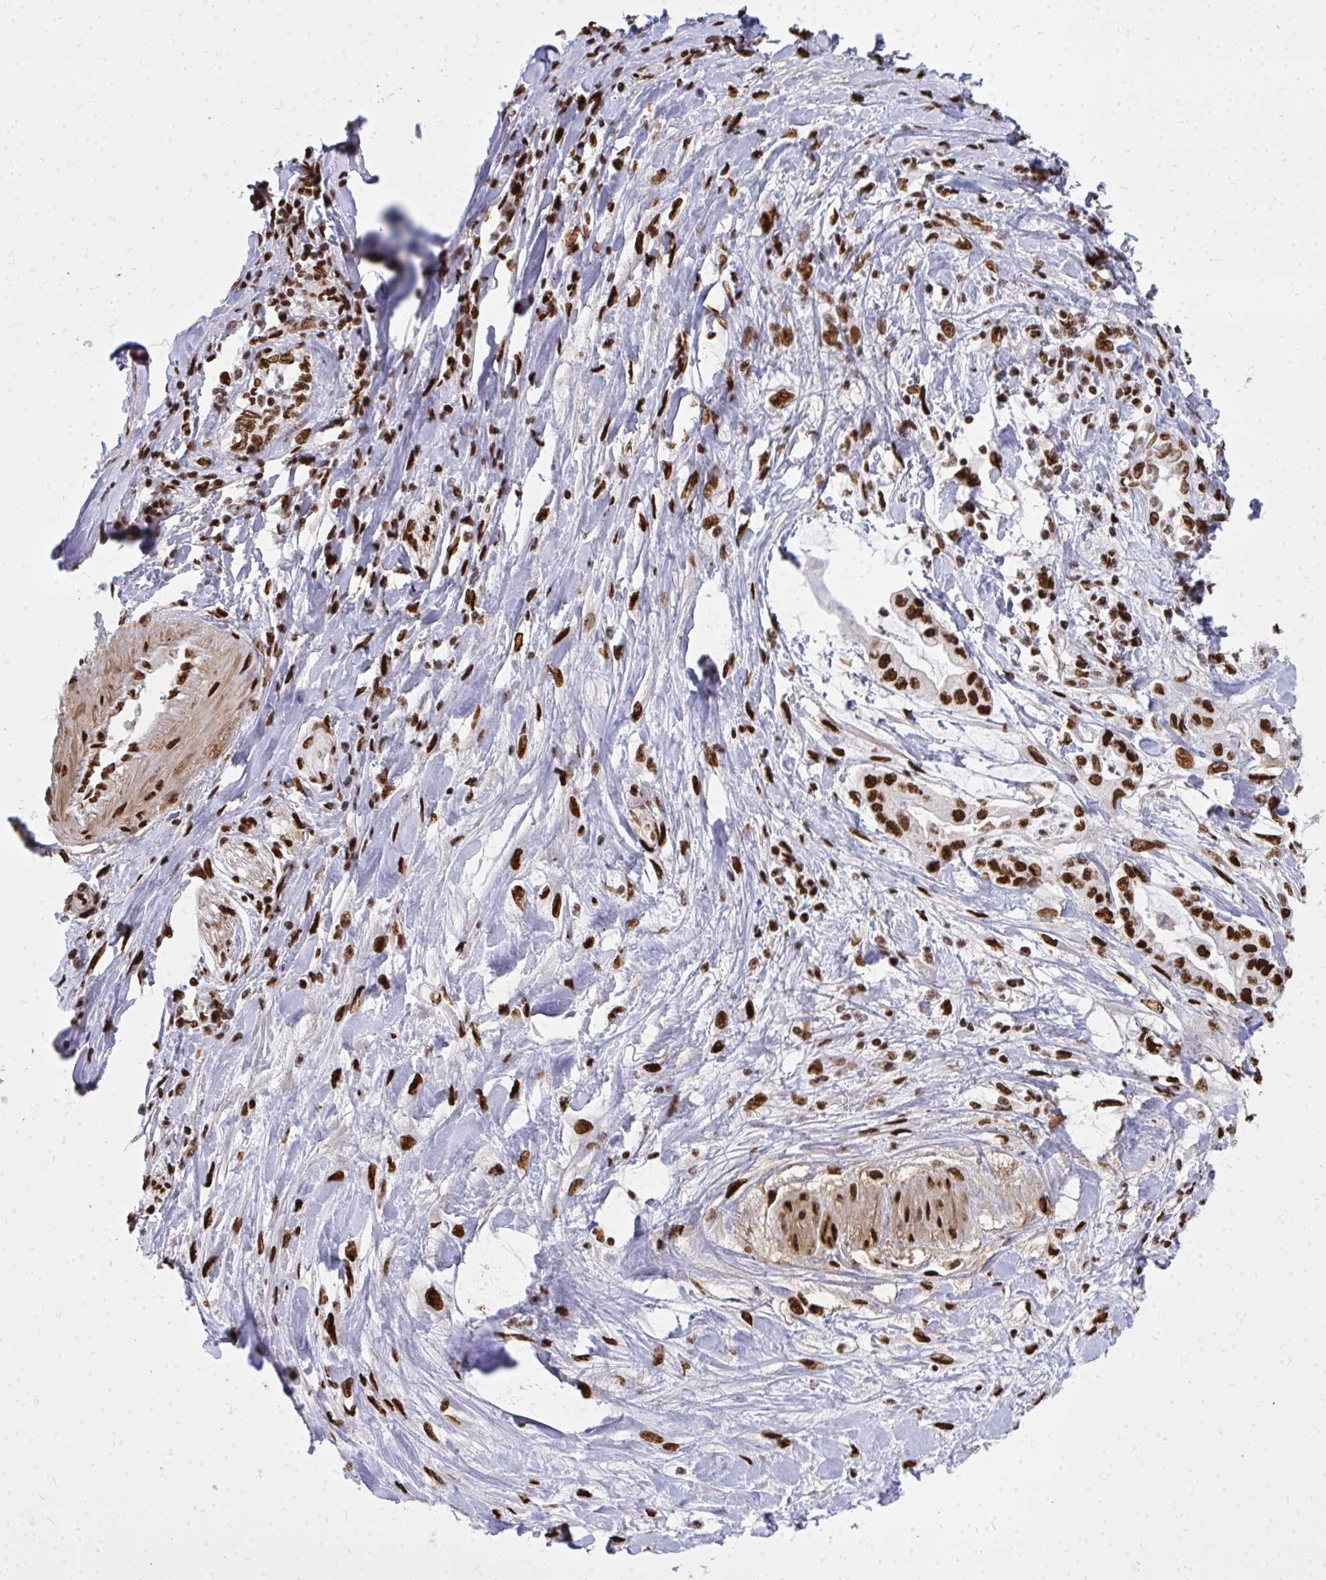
{"staining": {"intensity": "strong", "quantity": ">75%", "location": "nuclear"}, "tissue": "pancreatic cancer", "cell_type": "Tumor cells", "image_type": "cancer", "snomed": [{"axis": "morphology", "description": "Adenocarcinoma, NOS"}, {"axis": "topography", "description": "Pancreas"}], "caption": "A photomicrograph of adenocarcinoma (pancreatic) stained for a protein demonstrates strong nuclear brown staining in tumor cells.", "gene": "TBL1Y", "patient": {"sex": "female", "age": 61}}